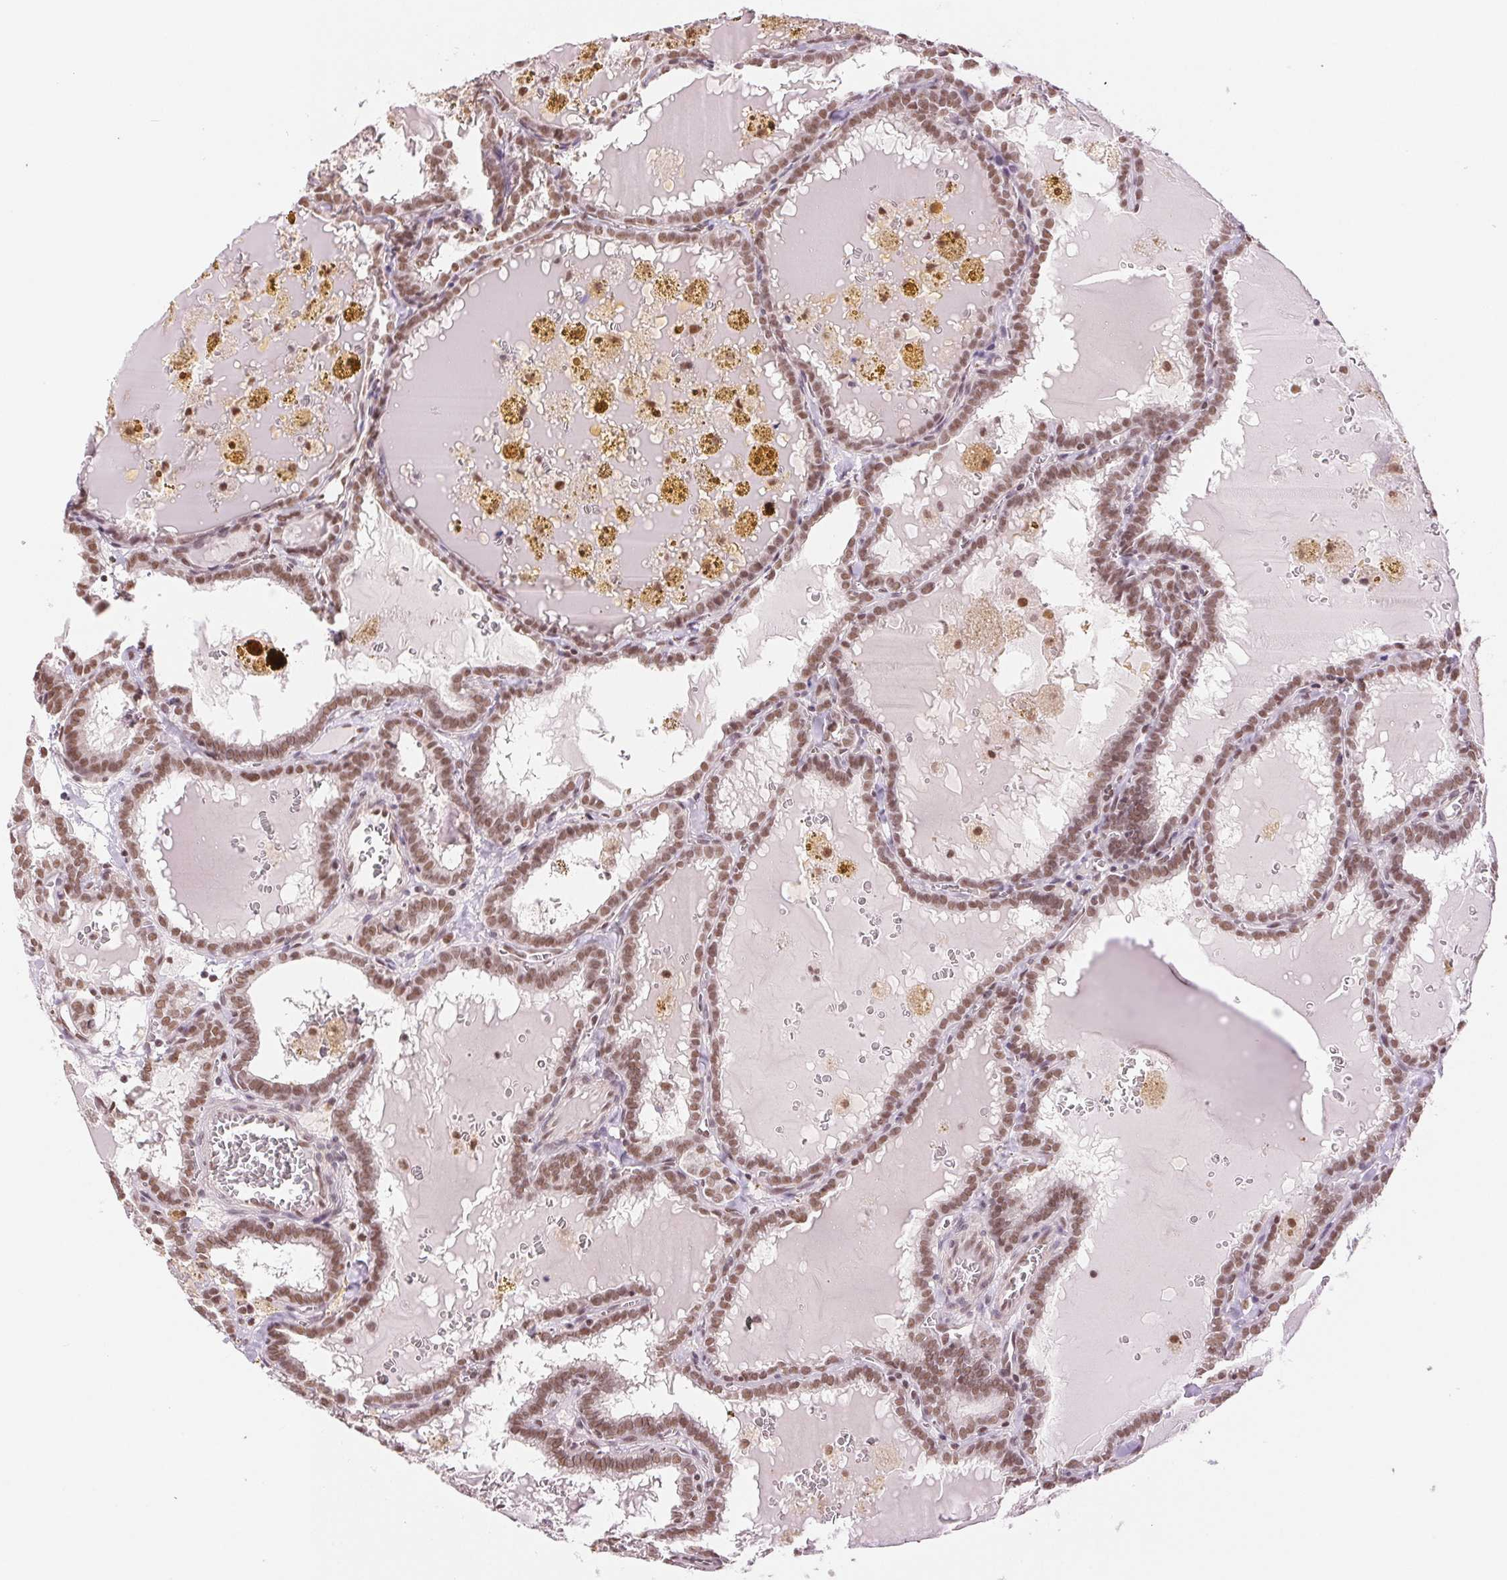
{"staining": {"intensity": "moderate", "quantity": ">75%", "location": "nuclear"}, "tissue": "thyroid cancer", "cell_type": "Tumor cells", "image_type": "cancer", "snomed": [{"axis": "morphology", "description": "Papillary adenocarcinoma, NOS"}, {"axis": "topography", "description": "Thyroid gland"}], "caption": "Immunohistochemistry staining of thyroid cancer (papillary adenocarcinoma), which reveals medium levels of moderate nuclear staining in about >75% of tumor cells indicating moderate nuclear protein positivity. The staining was performed using DAB (brown) for protein detection and nuclei were counterstained in hematoxylin (blue).", "gene": "RPRD1B", "patient": {"sex": "female", "age": 39}}